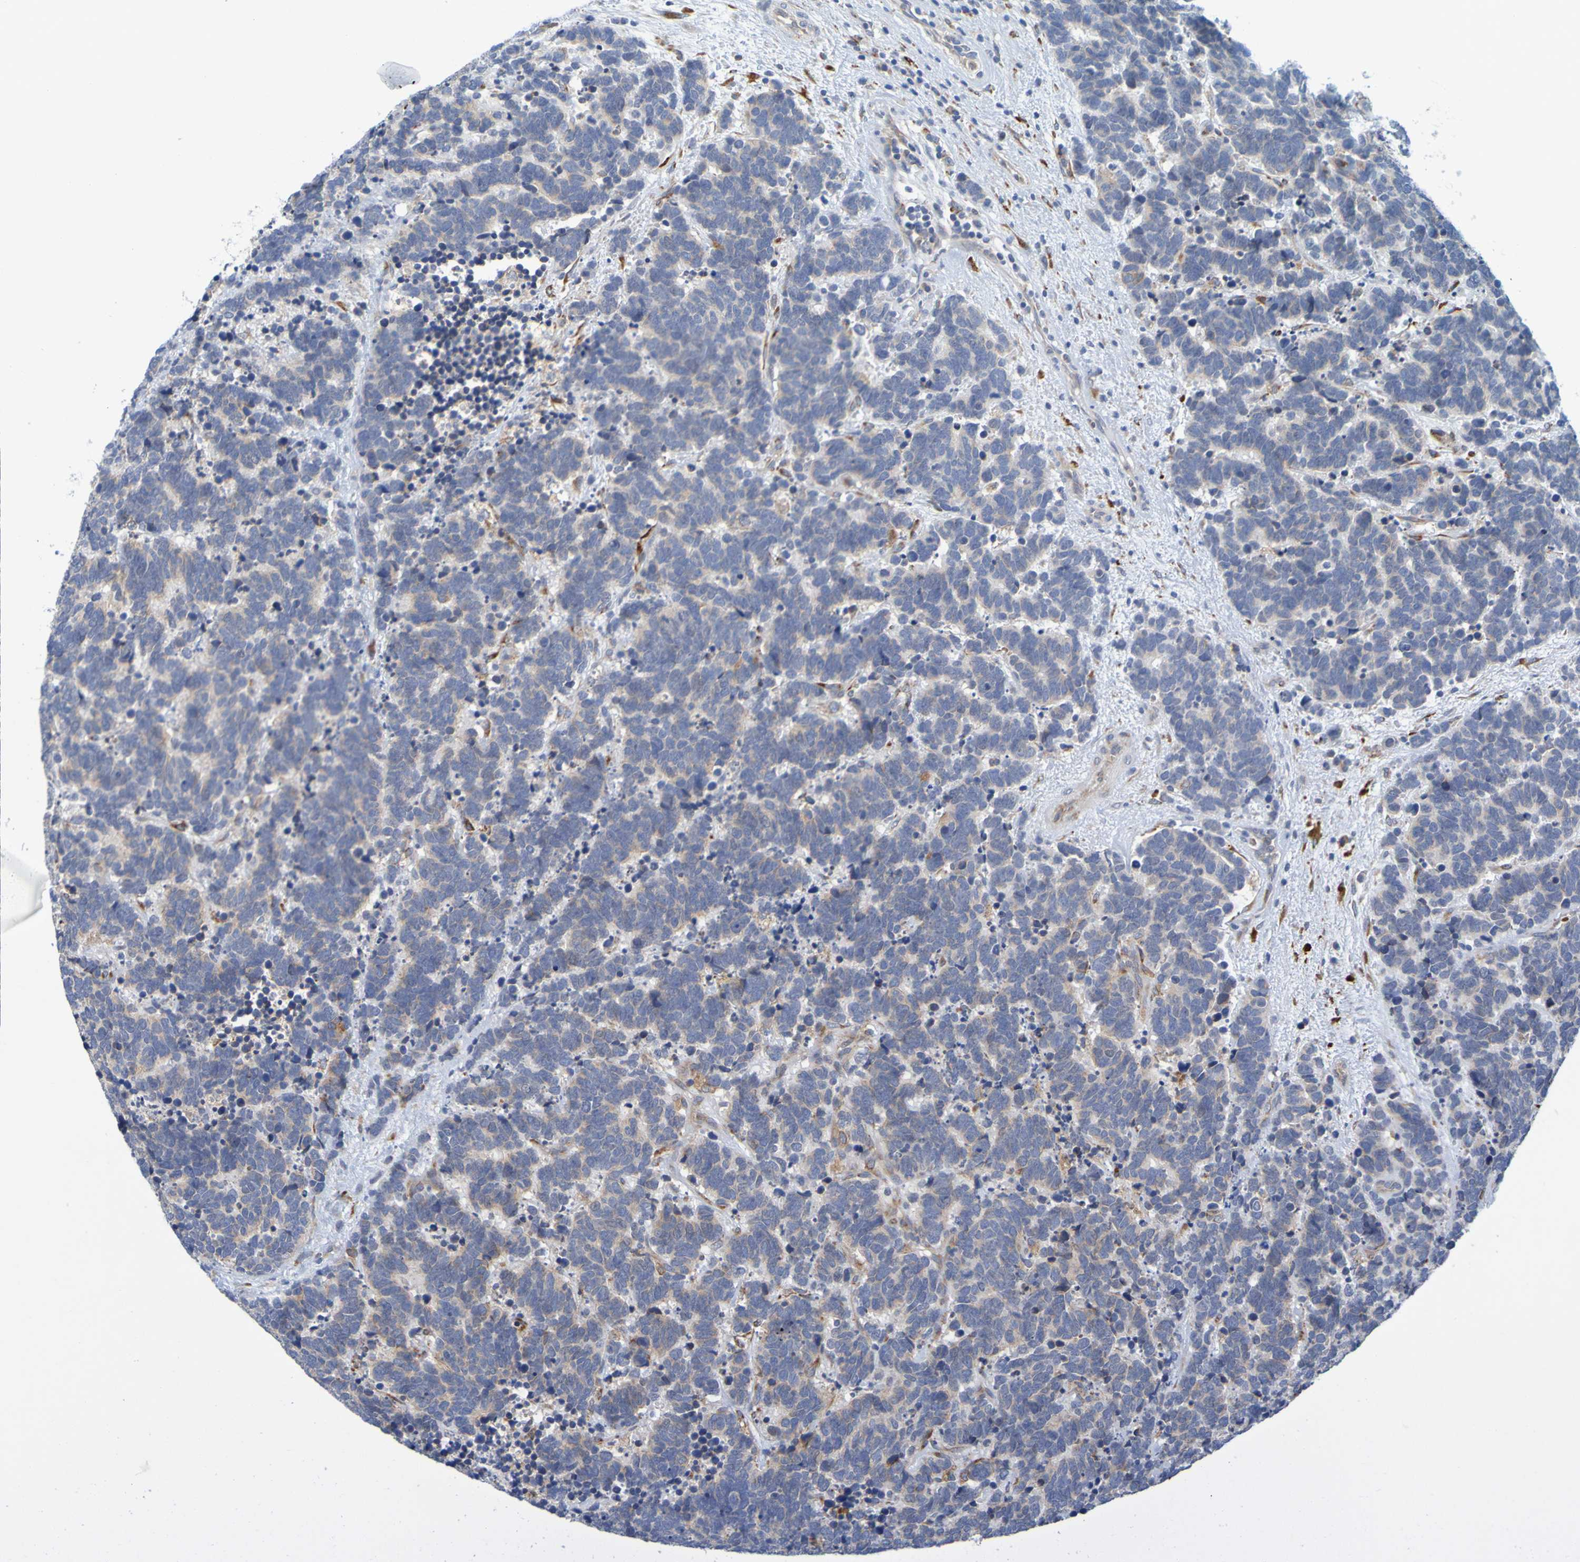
{"staining": {"intensity": "weak", "quantity": ">75%", "location": "cytoplasmic/membranous"}, "tissue": "carcinoid", "cell_type": "Tumor cells", "image_type": "cancer", "snomed": [{"axis": "morphology", "description": "Carcinoma, NOS"}, {"axis": "morphology", "description": "Carcinoid, malignant, NOS"}, {"axis": "topography", "description": "Urinary bladder"}], "caption": "Immunohistochemical staining of carcinoid exhibits weak cytoplasmic/membranous protein expression in approximately >75% of tumor cells.", "gene": "SIL1", "patient": {"sex": "male", "age": 57}}